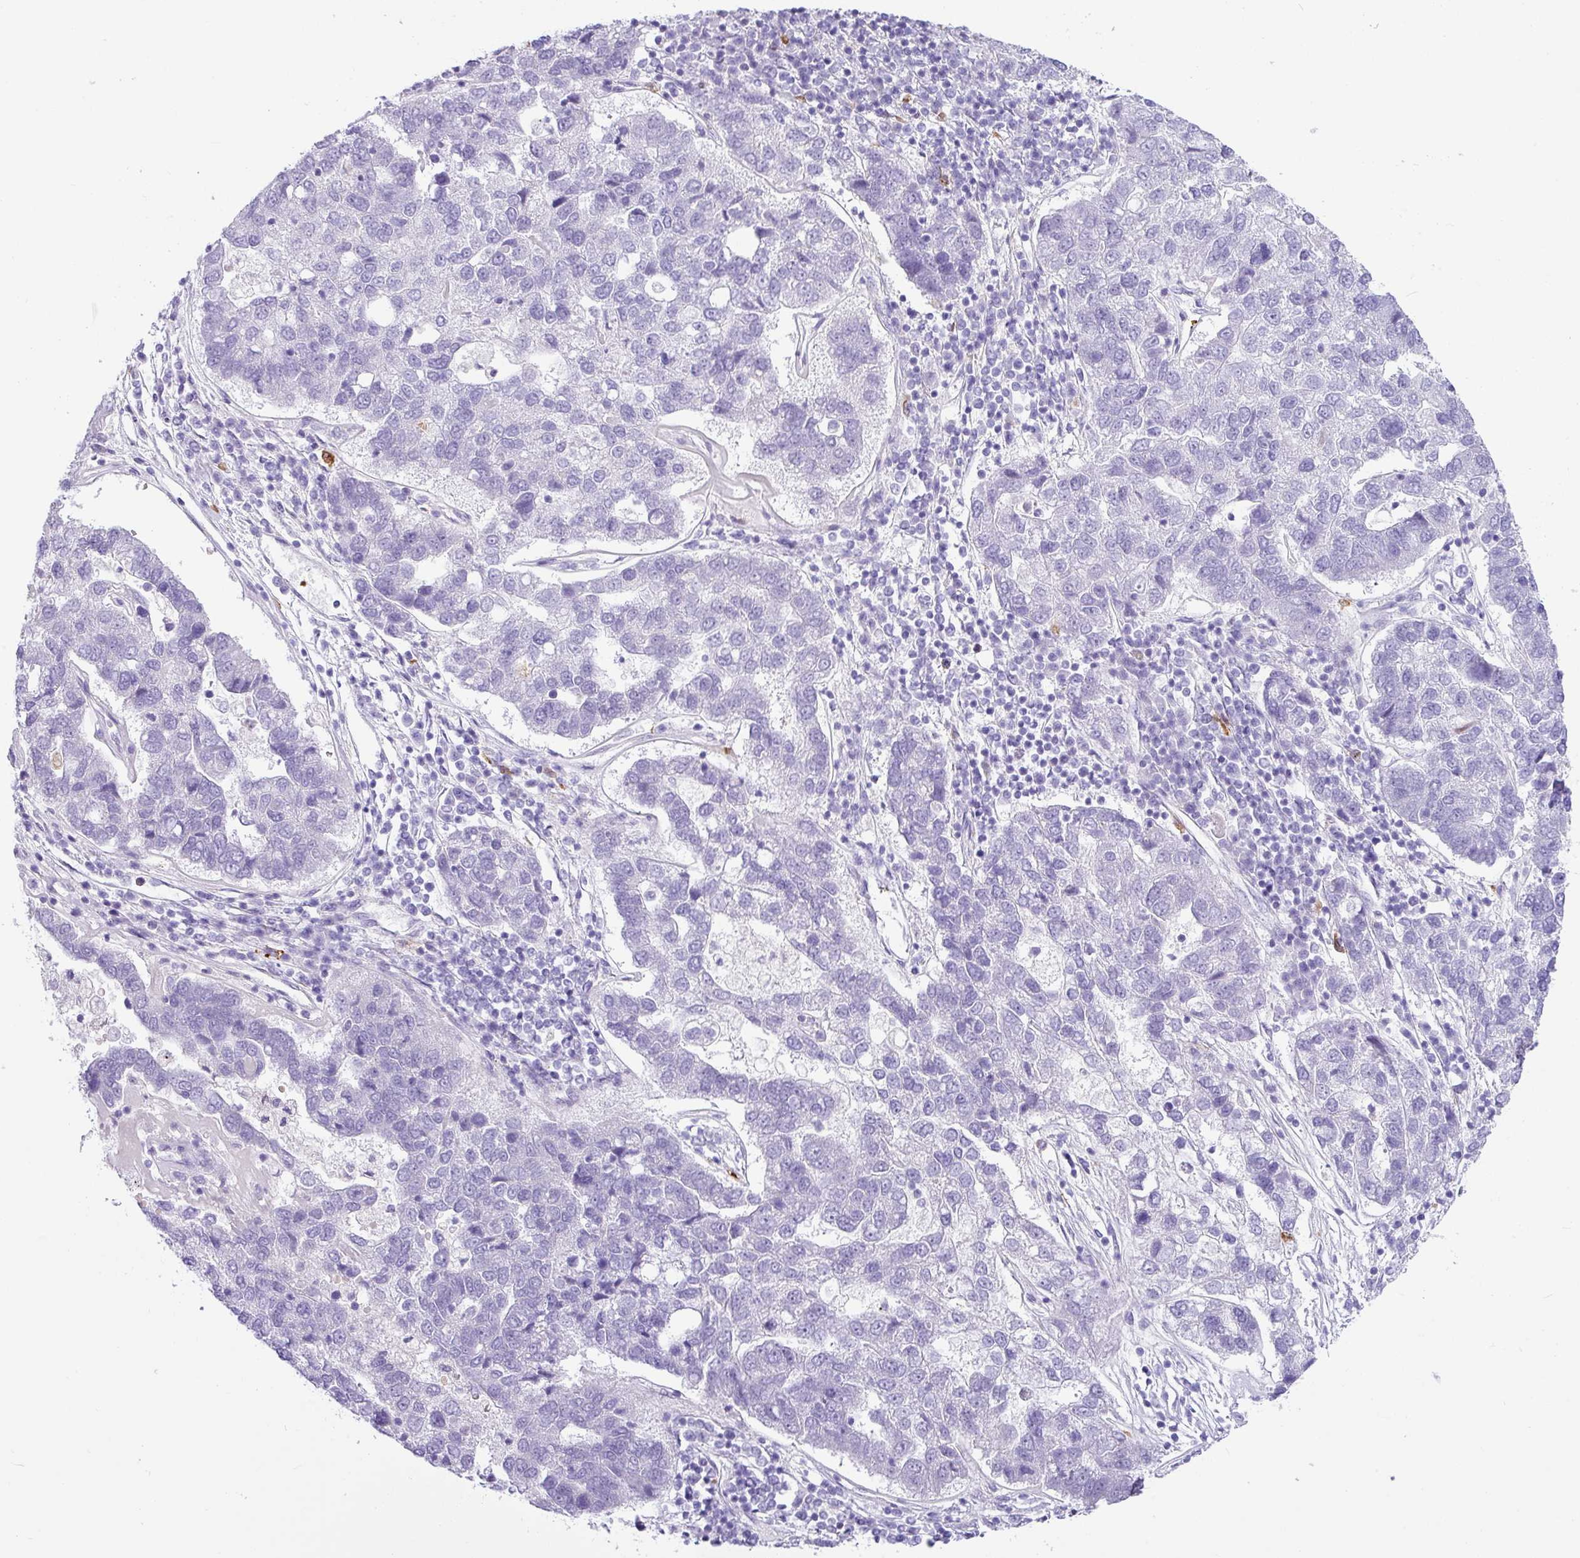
{"staining": {"intensity": "negative", "quantity": "none", "location": "none"}, "tissue": "pancreatic cancer", "cell_type": "Tumor cells", "image_type": "cancer", "snomed": [{"axis": "morphology", "description": "Adenocarcinoma, NOS"}, {"axis": "topography", "description": "Pancreas"}], "caption": "Micrograph shows no significant protein staining in tumor cells of adenocarcinoma (pancreatic).", "gene": "SH2D3C", "patient": {"sex": "female", "age": 61}}